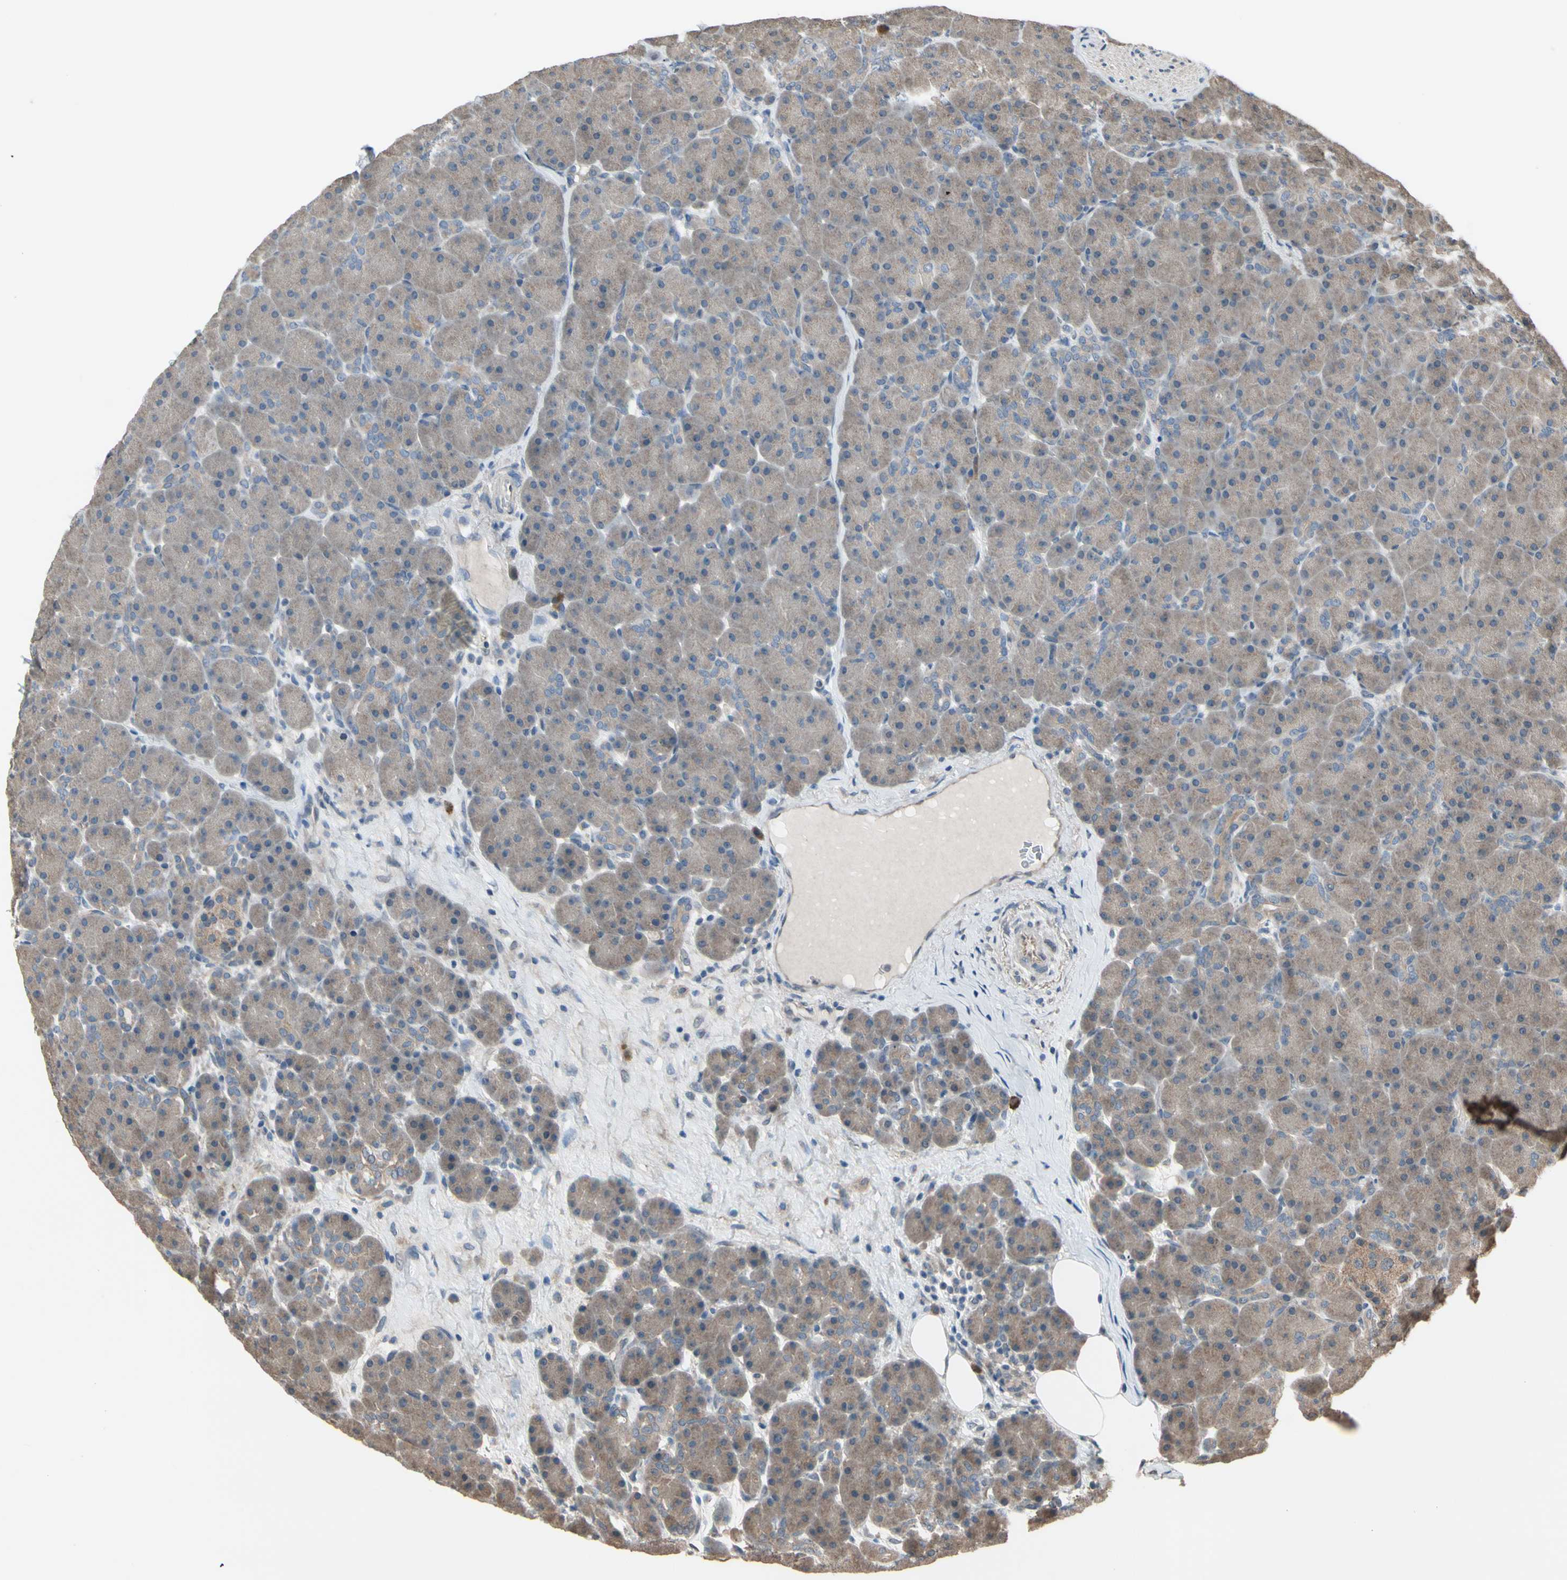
{"staining": {"intensity": "moderate", "quantity": ">75%", "location": "cytoplasmic/membranous"}, "tissue": "pancreas", "cell_type": "Exocrine glandular cells", "image_type": "normal", "snomed": [{"axis": "morphology", "description": "Normal tissue, NOS"}, {"axis": "topography", "description": "Pancreas"}], "caption": "Human pancreas stained for a protein (brown) demonstrates moderate cytoplasmic/membranous positive positivity in approximately >75% of exocrine glandular cells.", "gene": "PNPLA7", "patient": {"sex": "male", "age": 66}}